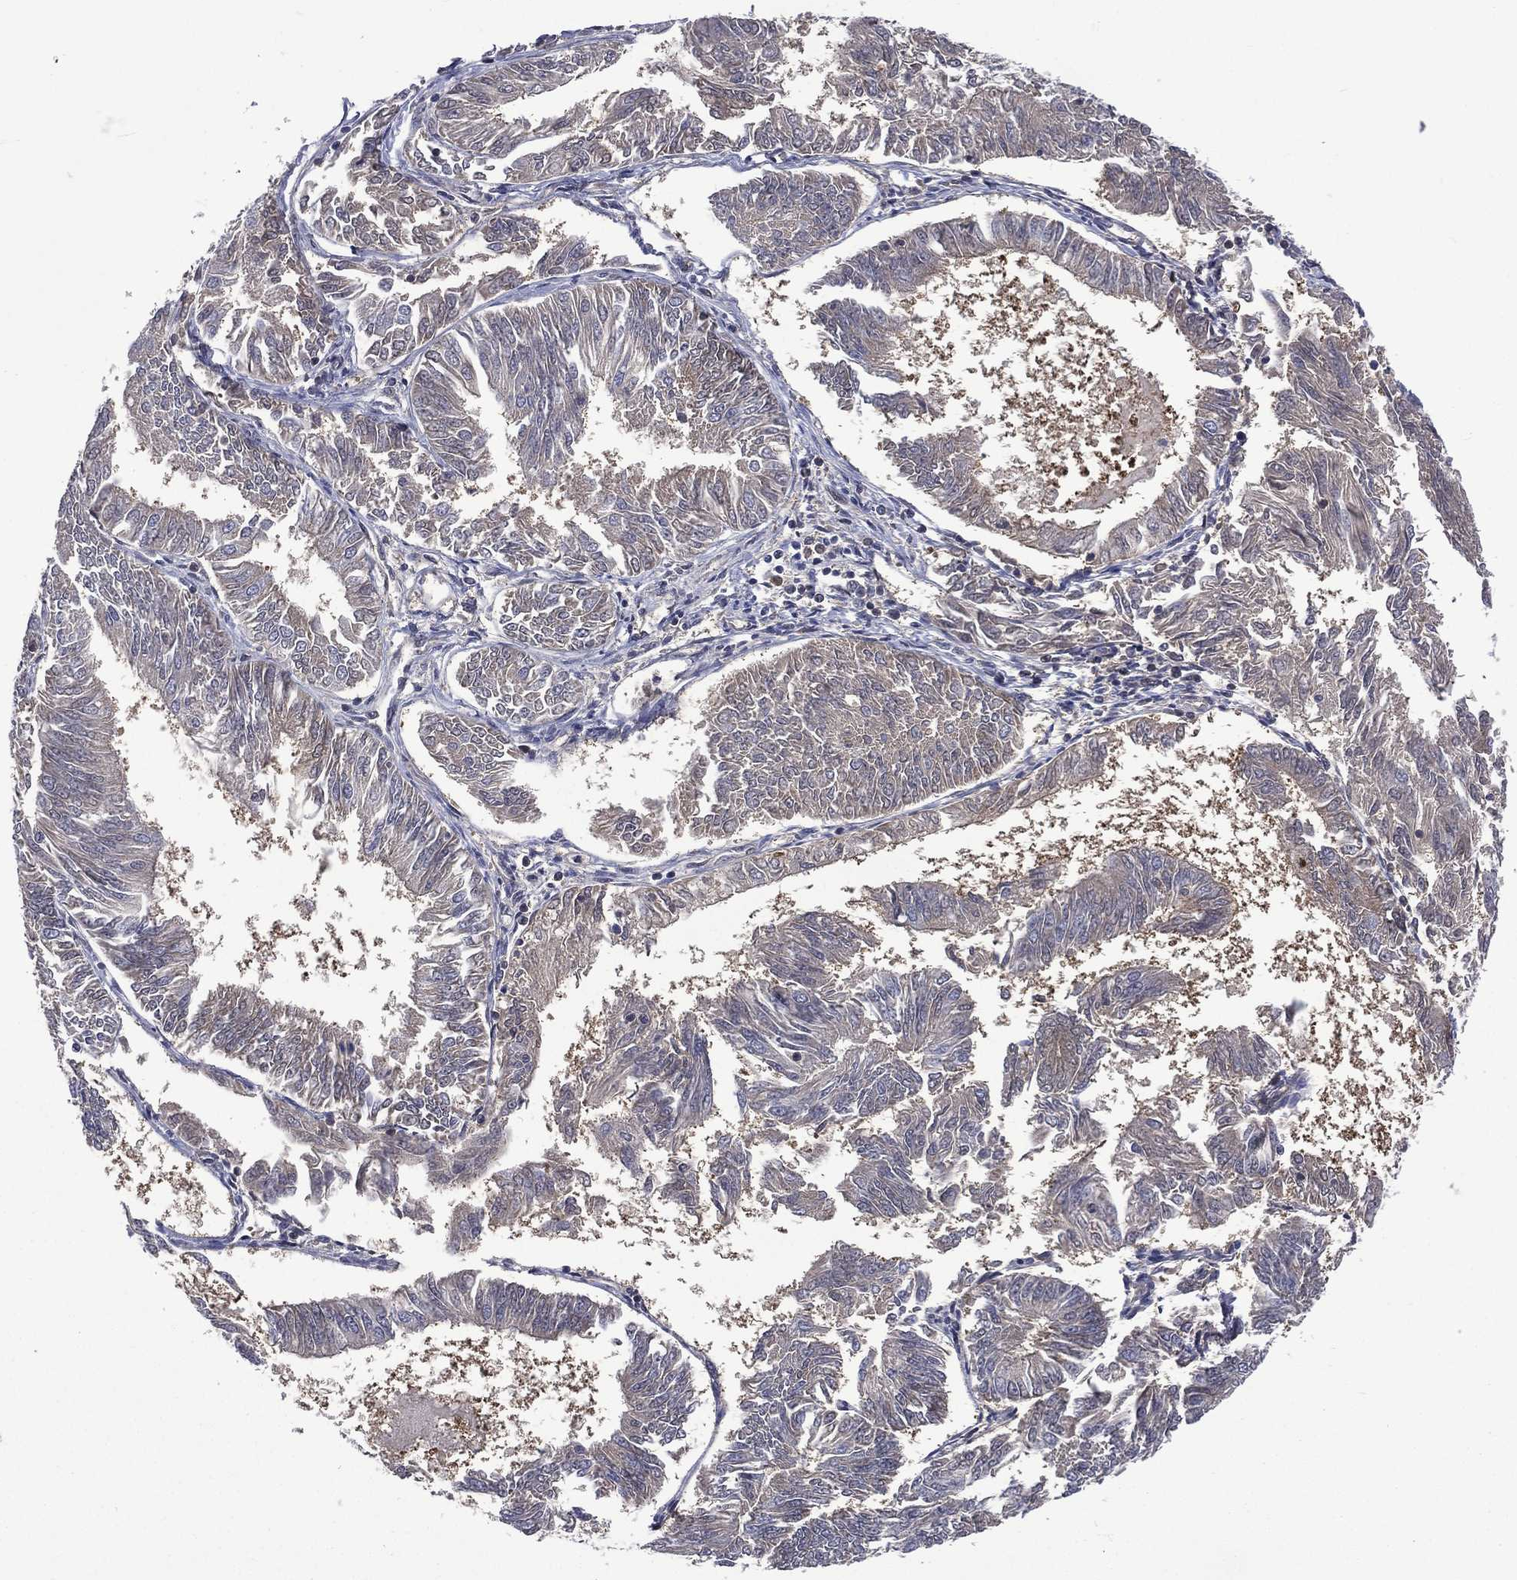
{"staining": {"intensity": "weak", "quantity": "25%-75%", "location": "cytoplasmic/membranous"}, "tissue": "endometrial cancer", "cell_type": "Tumor cells", "image_type": "cancer", "snomed": [{"axis": "morphology", "description": "Adenocarcinoma, NOS"}, {"axis": "topography", "description": "Endometrium"}], "caption": "High-power microscopy captured an immunohistochemistry photomicrograph of endometrial cancer, revealing weak cytoplasmic/membranous staining in approximately 25%-75% of tumor cells.", "gene": "MTAP", "patient": {"sex": "female", "age": 58}}